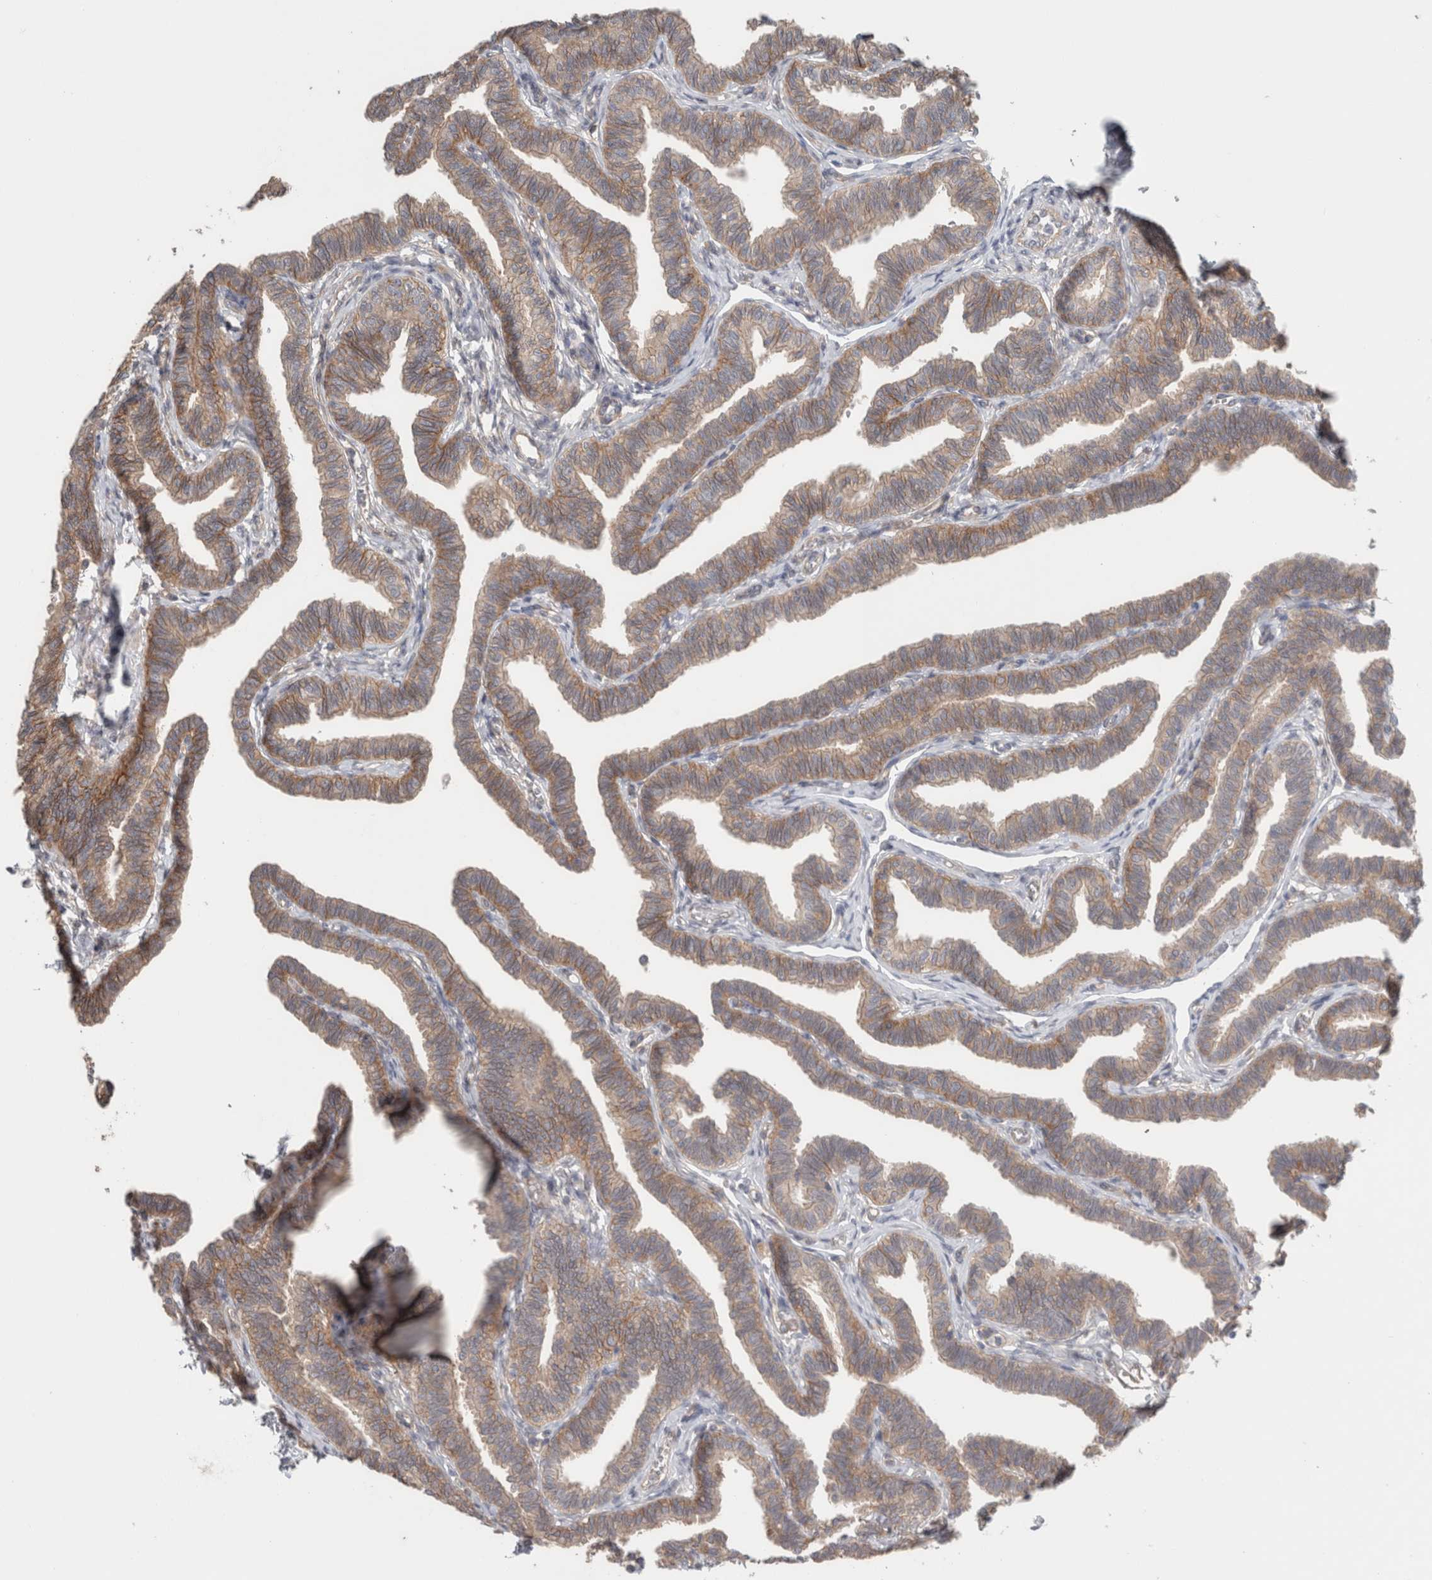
{"staining": {"intensity": "weak", "quantity": "25%-75%", "location": "cytoplasmic/membranous"}, "tissue": "fallopian tube", "cell_type": "Glandular cells", "image_type": "normal", "snomed": [{"axis": "morphology", "description": "Normal tissue, NOS"}, {"axis": "topography", "description": "Fallopian tube"}, {"axis": "topography", "description": "Ovary"}], "caption": "IHC of benign fallopian tube shows low levels of weak cytoplasmic/membranous positivity in approximately 25%-75% of glandular cells. (brown staining indicates protein expression, while blue staining denotes nuclei).", "gene": "RASAL2", "patient": {"sex": "female", "age": 23}}